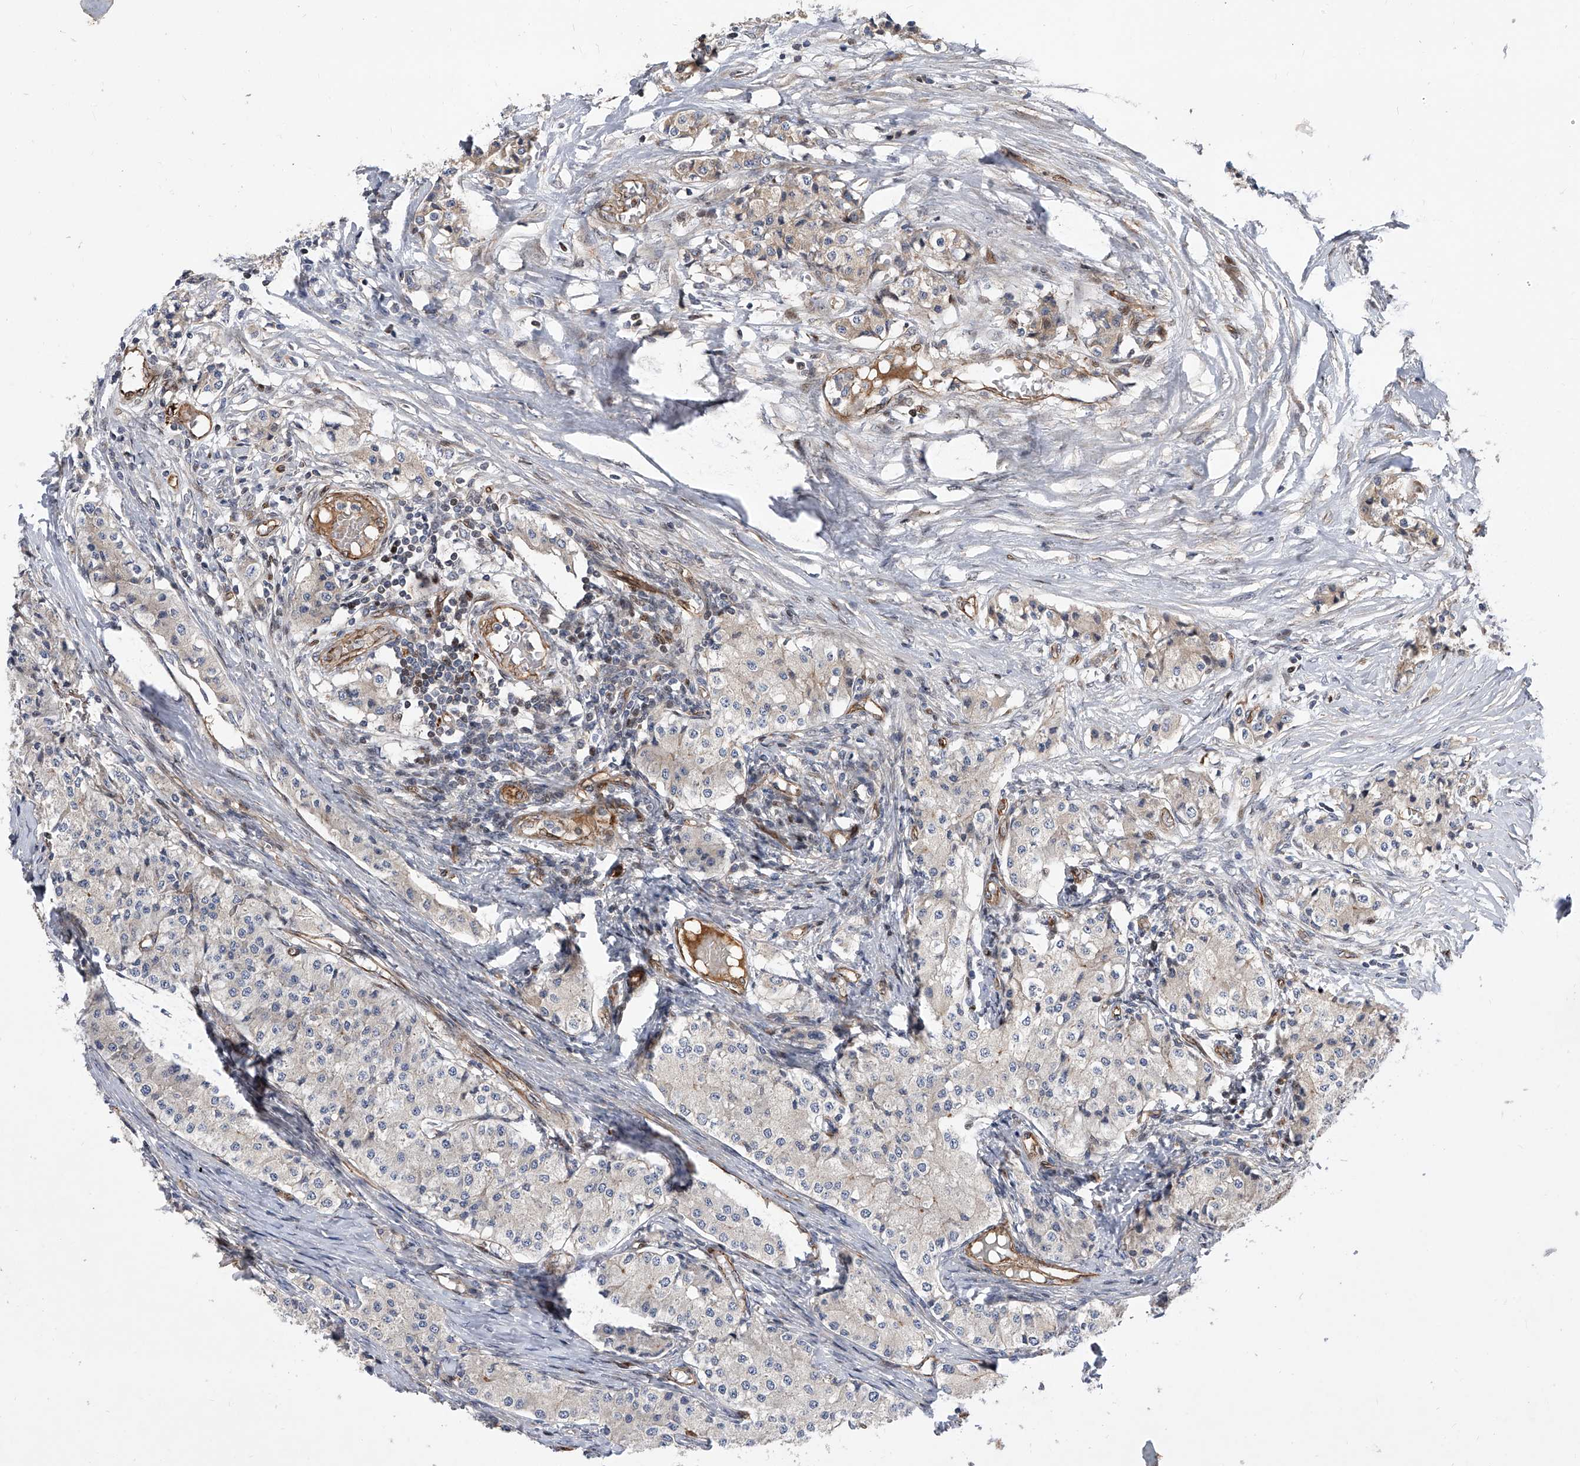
{"staining": {"intensity": "negative", "quantity": "none", "location": "none"}, "tissue": "carcinoid", "cell_type": "Tumor cells", "image_type": "cancer", "snomed": [{"axis": "morphology", "description": "Carcinoid, malignant, NOS"}, {"axis": "topography", "description": "Colon"}], "caption": "Immunohistochemistry (IHC) histopathology image of carcinoid stained for a protein (brown), which shows no positivity in tumor cells.", "gene": "PDSS2", "patient": {"sex": "female", "age": 52}}